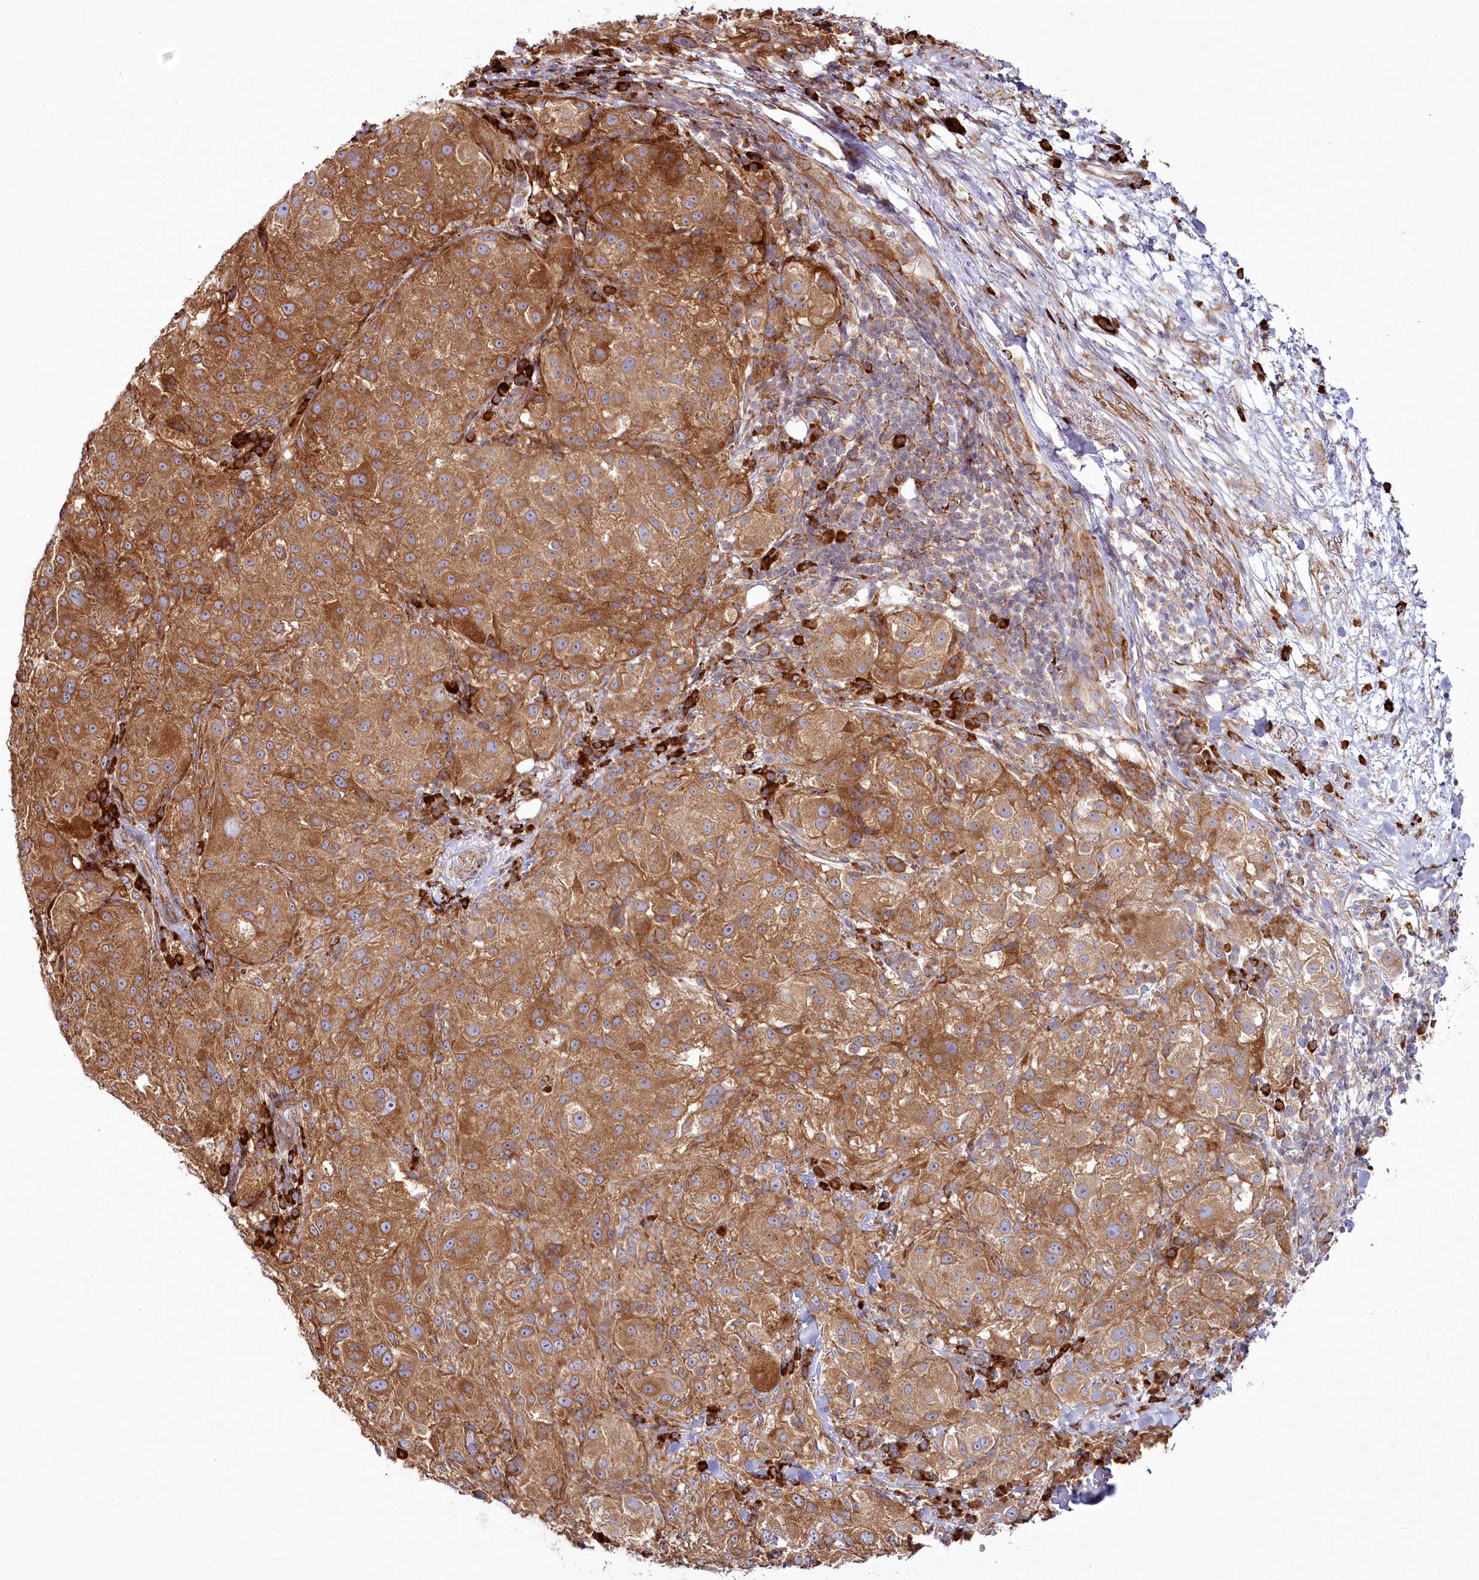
{"staining": {"intensity": "moderate", "quantity": ">75%", "location": "cytoplasmic/membranous"}, "tissue": "melanoma", "cell_type": "Tumor cells", "image_type": "cancer", "snomed": [{"axis": "morphology", "description": "Necrosis, NOS"}, {"axis": "morphology", "description": "Malignant melanoma, NOS"}, {"axis": "topography", "description": "Skin"}], "caption": "Immunohistochemical staining of human malignant melanoma exhibits medium levels of moderate cytoplasmic/membranous expression in about >75% of tumor cells.", "gene": "POGLUT1", "patient": {"sex": "female", "age": 87}}